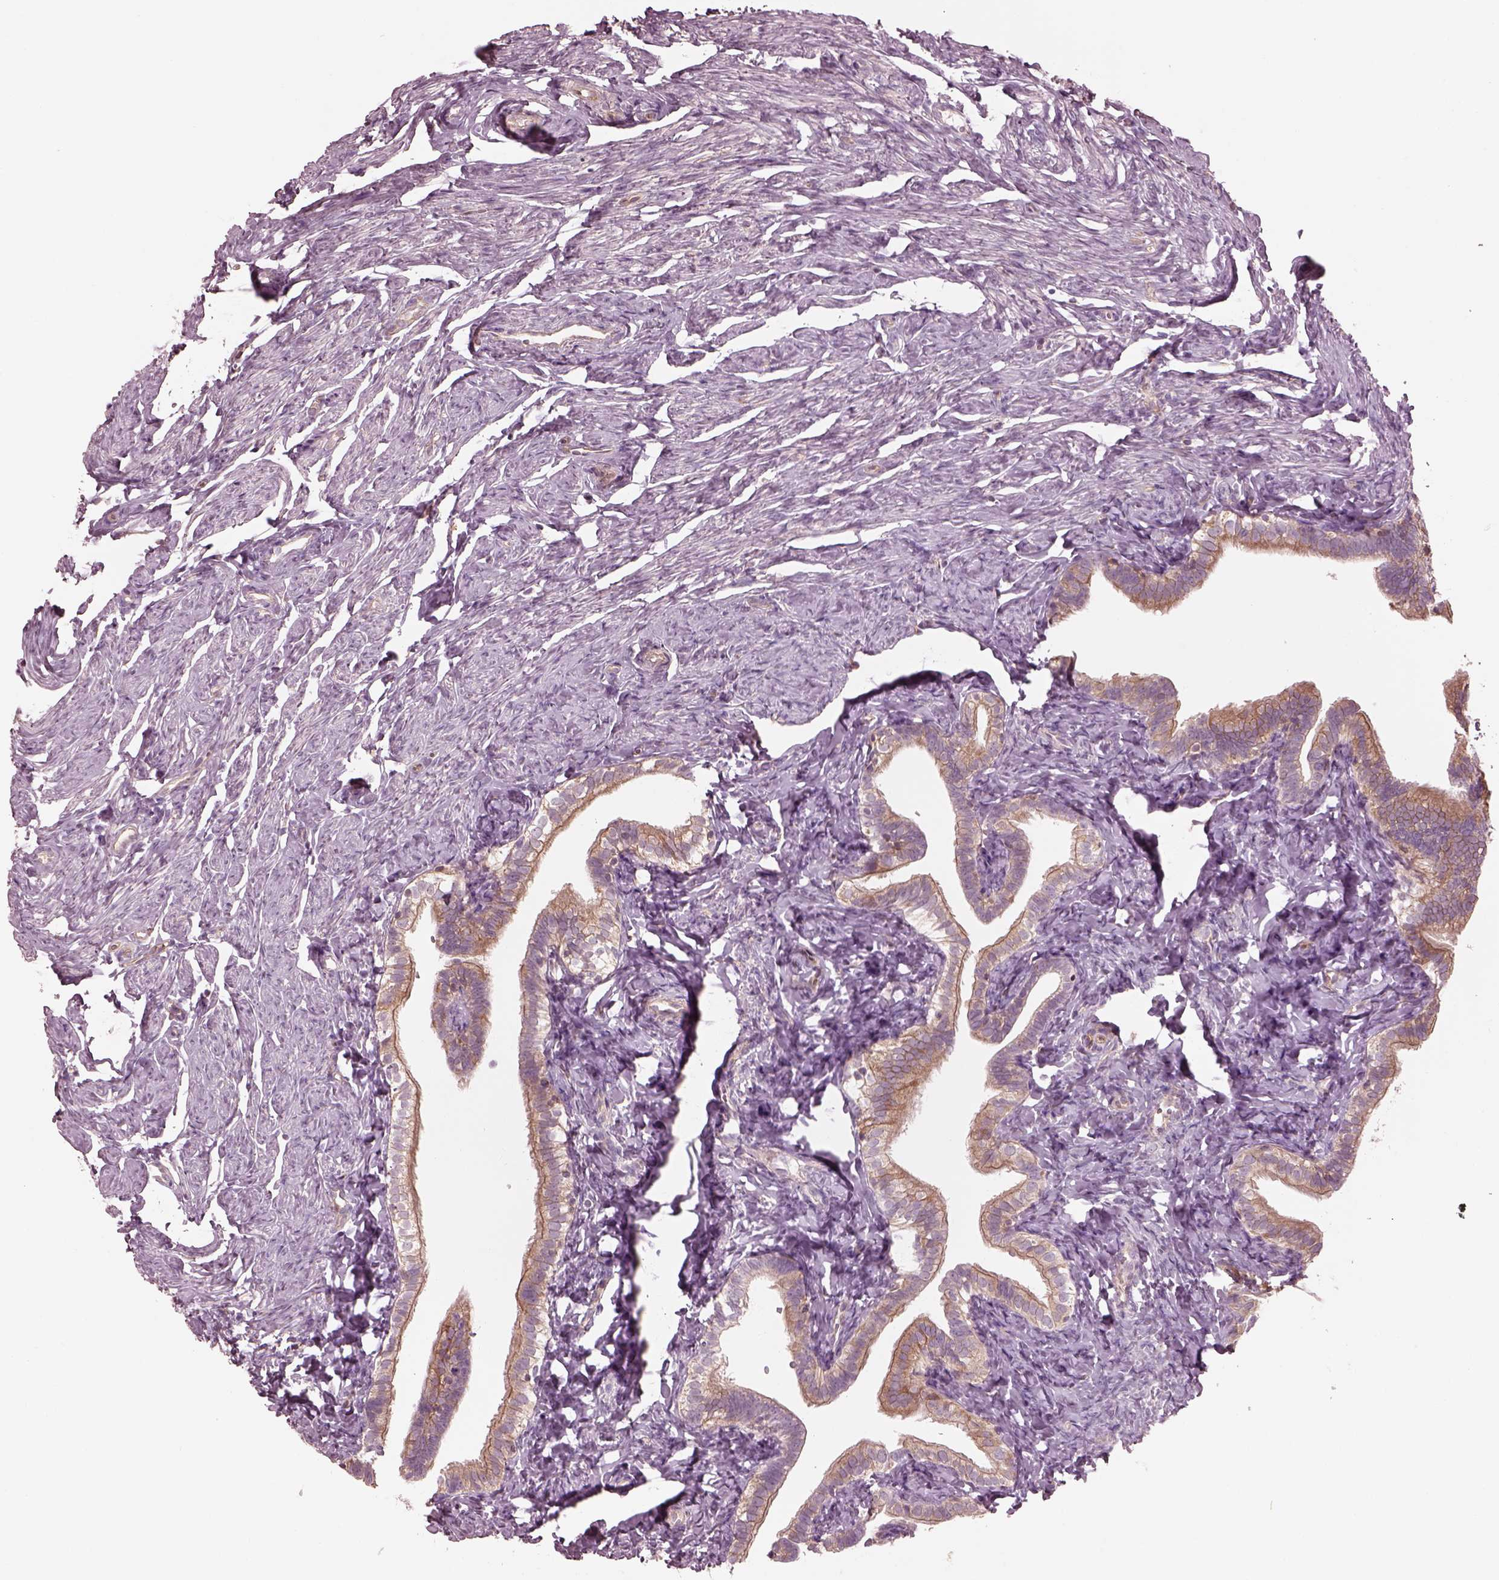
{"staining": {"intensity": "moderate", "quantity": ">75%", "location": "cytoplasmic/membranous"}, "tissue": "fallopian tube", "cell_type": "Glandular cells", "image_type": "normal", "snomed": [{"axis": "morphology", "description": "Normal tissue, NOS"}, {"axis": "topography", "description": "Fallopian tube"}], "caption": "DAB immunohistochemical staining of unremarkable human fallopian tube shows moderate cytoplasmic/membranous protein expression in about >75% of glandular cells. (DAB (3,3'-diaminobenzidine) = brown stain, brightfield microscopy at high magnification).", "gene": "STK33", "patient": {"sex": "female", "age": 41}}